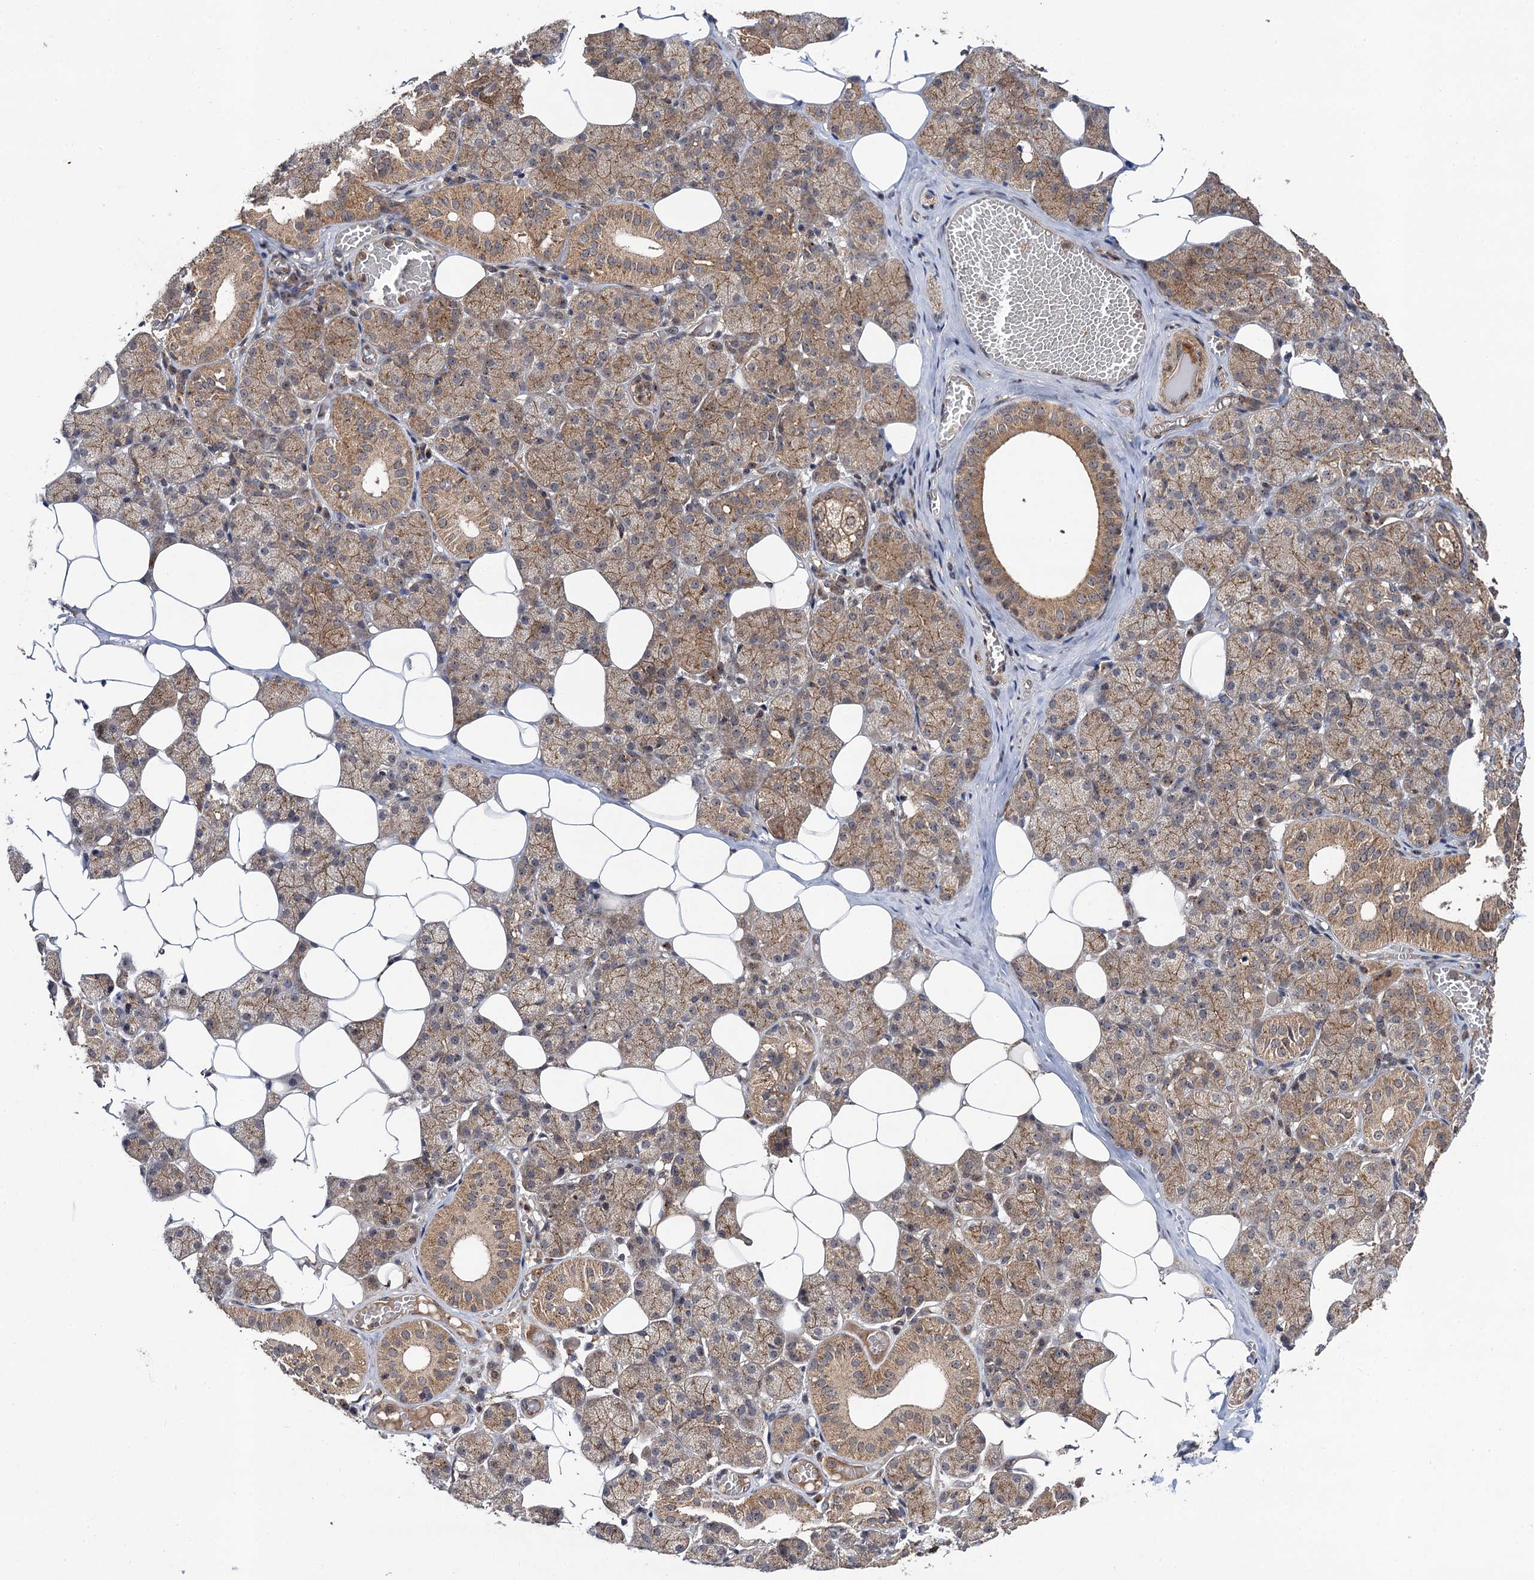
{"staining": {"intensity": "moderate", "quantity": ">75%", "location": "cytoplasmic/membranous"}, "tissue": "salivary gland", "cell_type": "Glandular cells", "image_type": "normal", "snomed": [{"axis": "morphology", "description": "Normal tissue, NOS"}, {"axis": "topography", "description": "Salivary gland"}], "caption": "Protein analysis of benign salivary gland displays moderate cytoplasmic/membranous expression in about >75% of glandular cells.", "gene": "KXD1", "patient": {"sex": "female", "age": 33}}